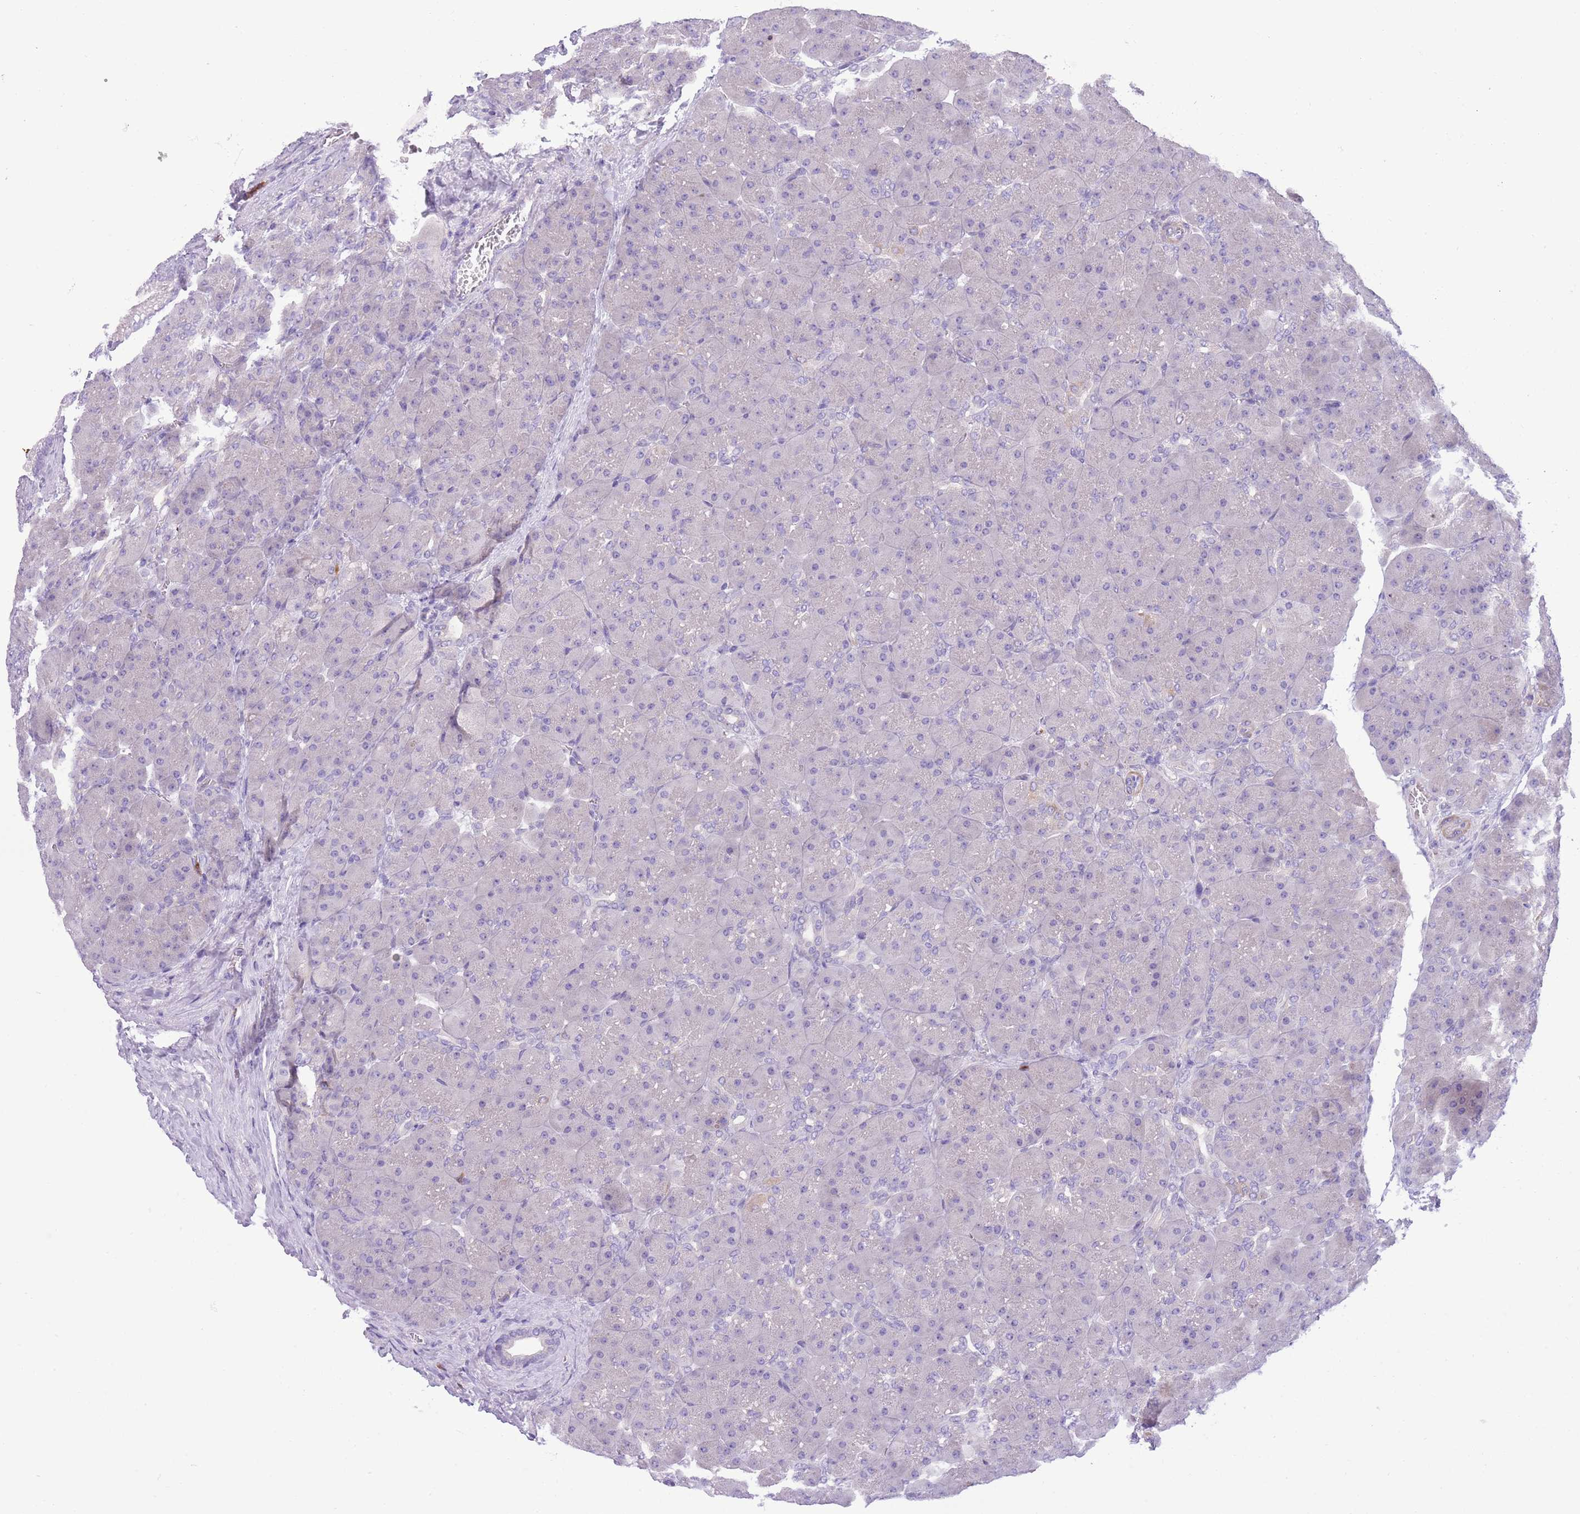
{"staining": {"intensity": "weak", "quantity": "<25%", "location": "cytoplasmic/membranous"}, "tissue": "pancreas", "cell_type": "Exocrine glandular cells", "image_type": "normal", "snomed": [{"axis": "morphology", "description": "Normal tissue, NOS"}, {"axis": "topography", "description": "Pancreas"}], "caption": "This is a micrograph of IHC staining of unremarkable pancreas, which shows no staining in exocrine glandular cells. (Stains: DAB immunohistochemistry with hematoxylin counter stain, Microscopy: brightfield microscopy at high magnification).", "gene": "OR6M1", "patient": {"sex": "male", "age": 66}}